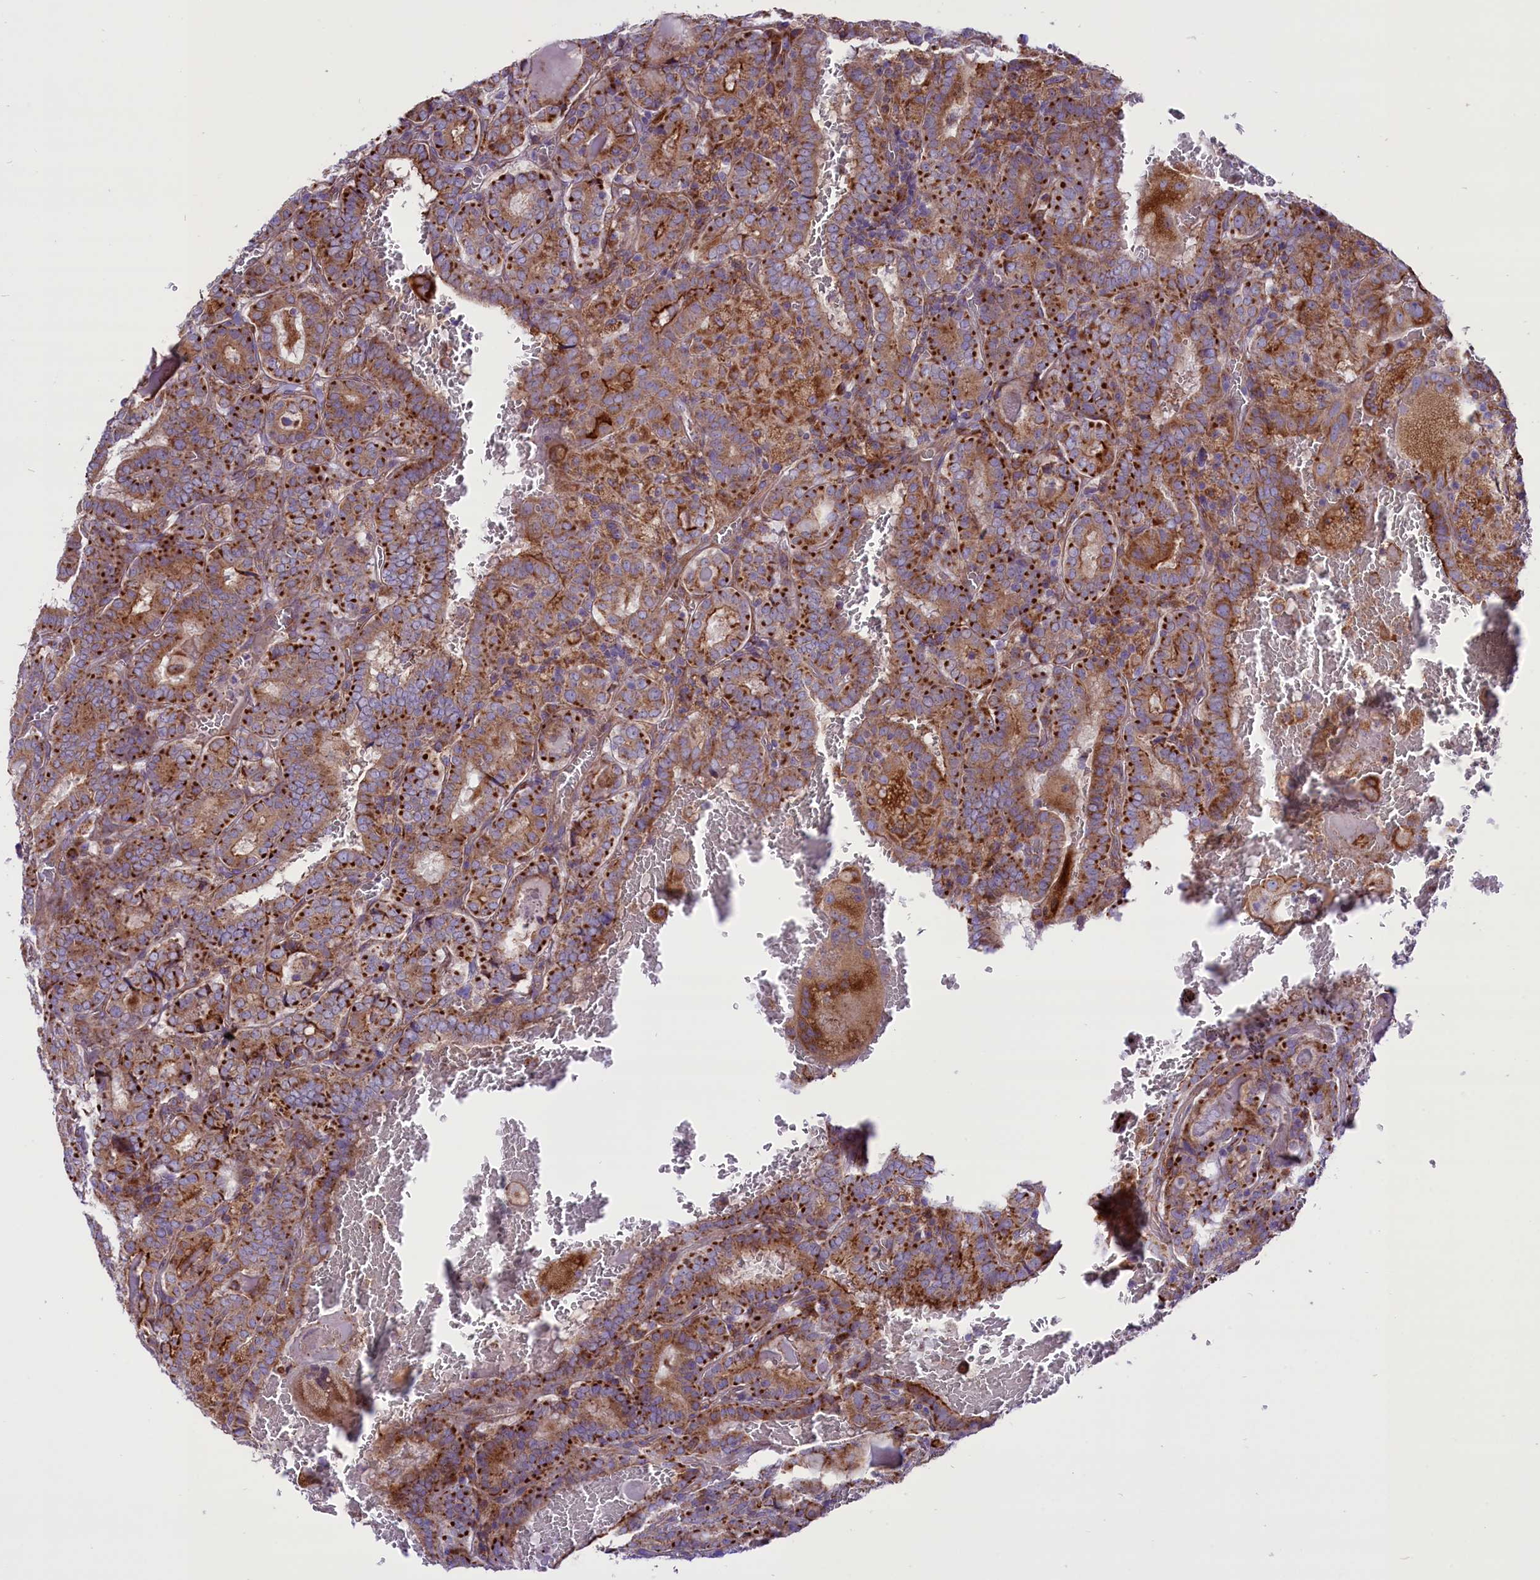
{"staining": {"intensity": "strong", "quantity": ">75%", "location": "cytoplasmic/membranous"}, "tissue": "thyroid cancer", "cell_type": "Tumor cells", "image_type": "cancer", "snomed": [{"axis": "morphology", "description": "Papillary adenocarcinoma, NOS"}, {"axis": "topography", "description": "Thyroid gland"}], "caption": "Thyroid cancer (papillary adenocarcinoma) stained with a protein marker displays strong staining in tumor cells.", "gene": "PTPRU", "patient": {"sex": "female", "age": 72}}